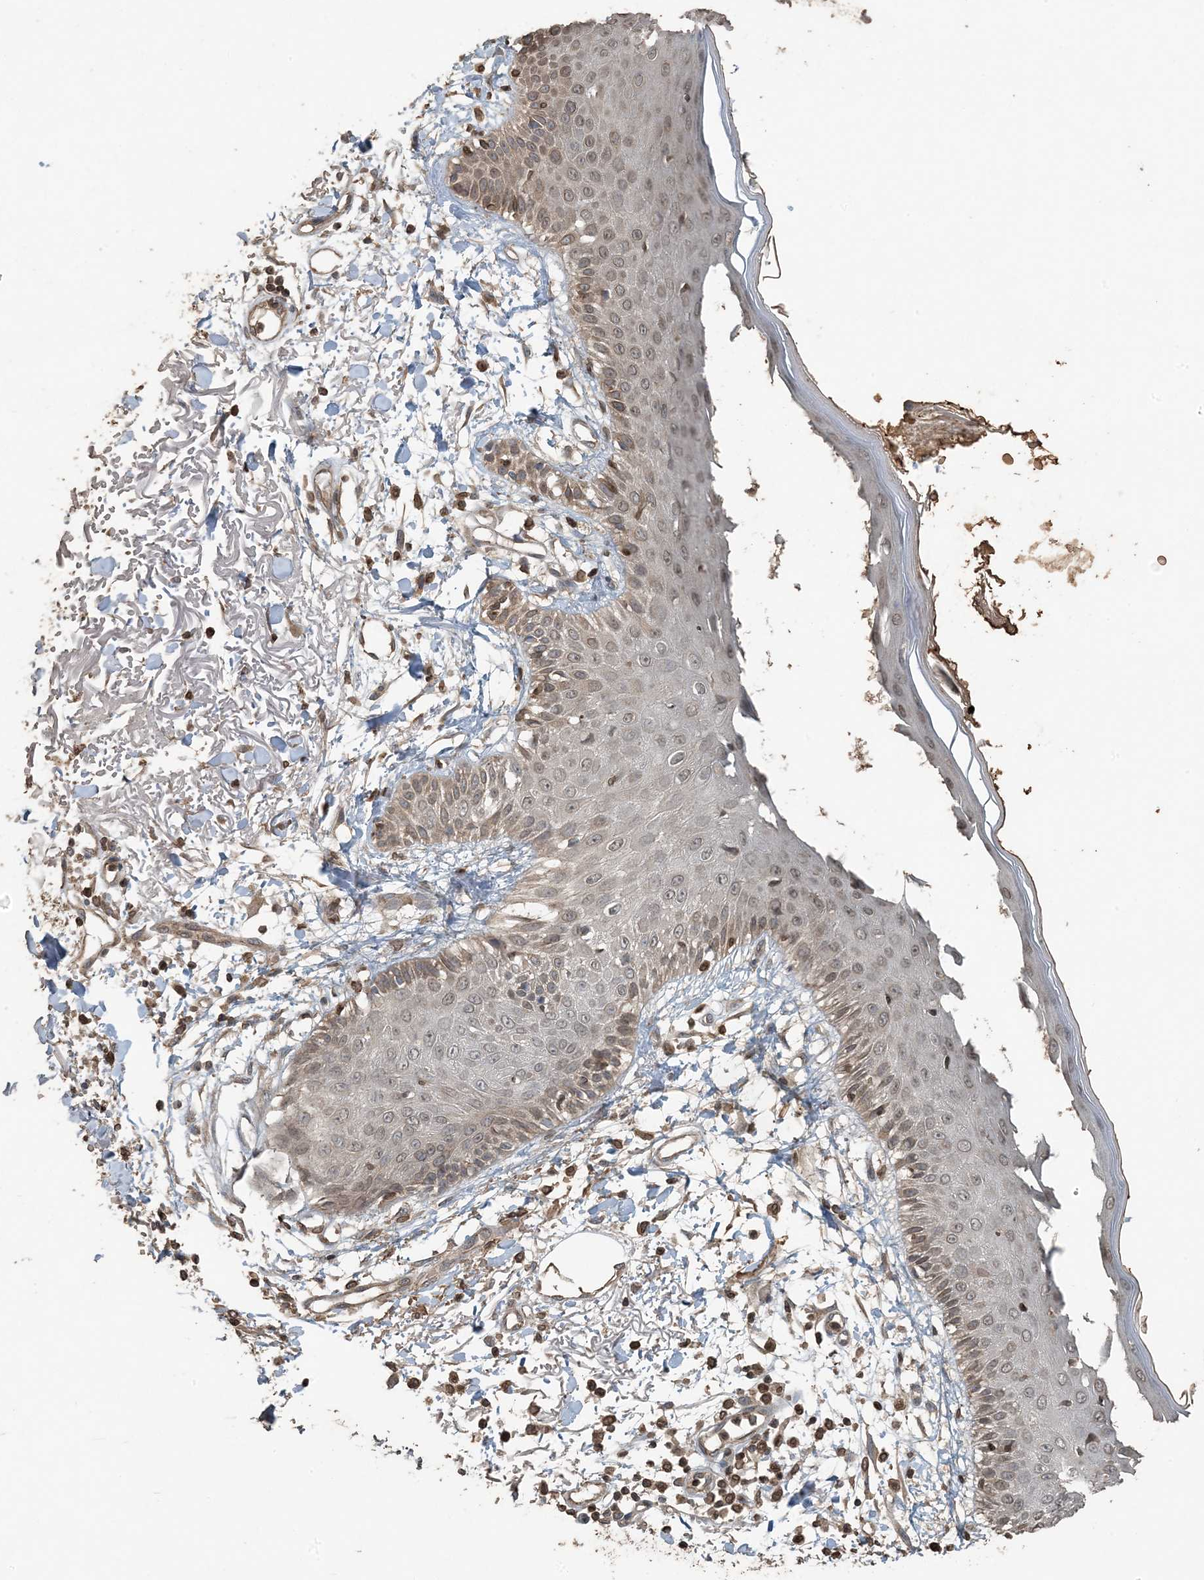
{"staining": {"intensity": "moderate", "quantity": ">75%", "location": "cytoplasmic/membranous,nuclear"}, "tissue": "skin", "cell_type": "Fibroblasts", "image_type": "normal", "snomed": [{"axis": "morphology", "description": "Normal tissue, NOS"}, {"axis": "morphology", "description": "Squamous cell carcinoma, NOS"}, {"axis": "topography", "description": "Skin"}, {"axis": "topography", "description": "Peripheral nerve tissue"}], "caption": "This photomicrograph displays immunohistochemistry staining of normal skin, with medium moderate cytoplasmic/membranous,nuclear positivity in about >75% of fibroblasts.", "gene": "ZFAND2B", "patient": {"sex": "male", "age": 83}}